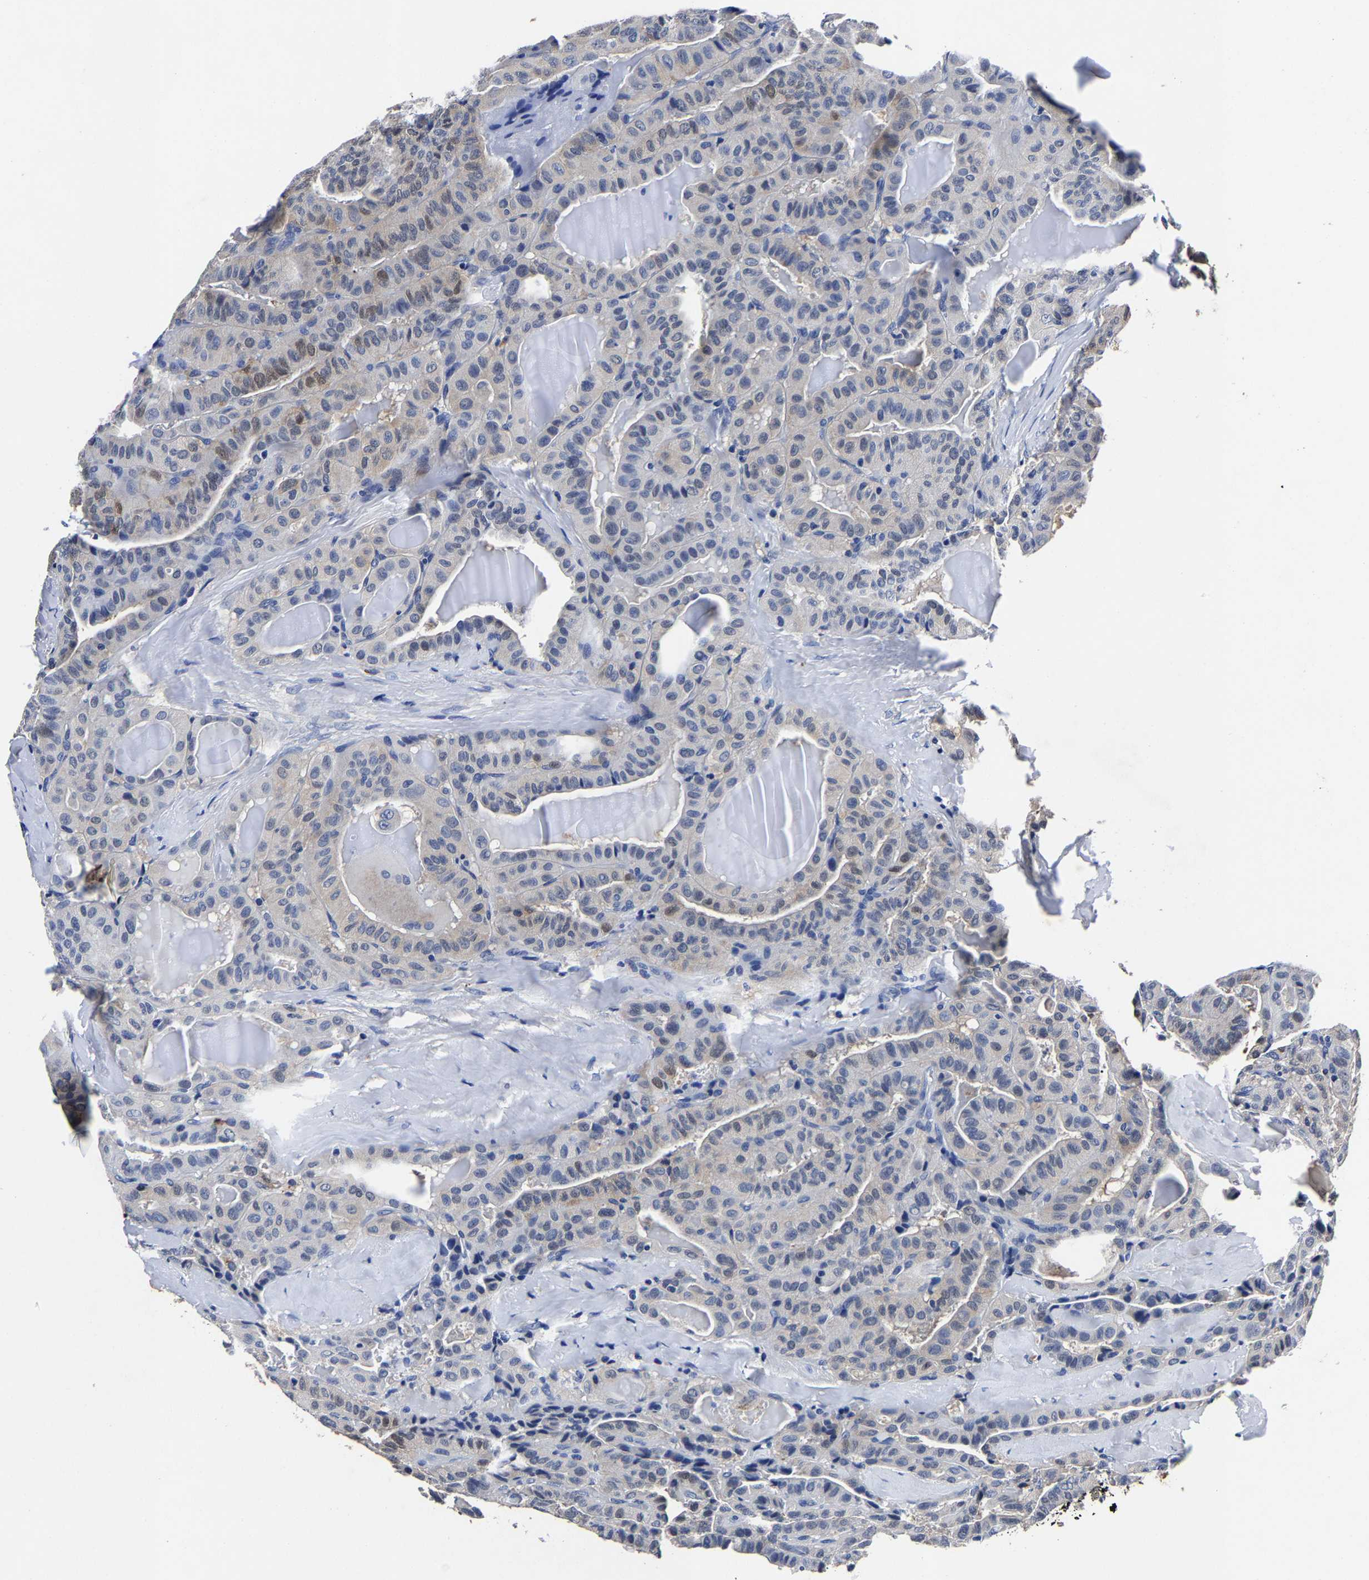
{"staining": {"intensity": "weak", "quantity": "<25%", "location": "nuclear"}, "tissue": "thyroid cancer", "cell_type": "Tumor cells", "image_type": "cancer", "snomed": [{"axis": "morphology", "description": "Papillary adenocarcinoma, NOS"}, {"axis": "topography", "description": "Thyroid gland"}], "caption": "DAB (3,3'-diaminobenzidine) immunohistochemical staining of papillary adenocarcinoma (thyroid) exhibits no significant expression in tumor cells.", "gene": "PSPH", "patient": {"sex": "male", "age": 77}}